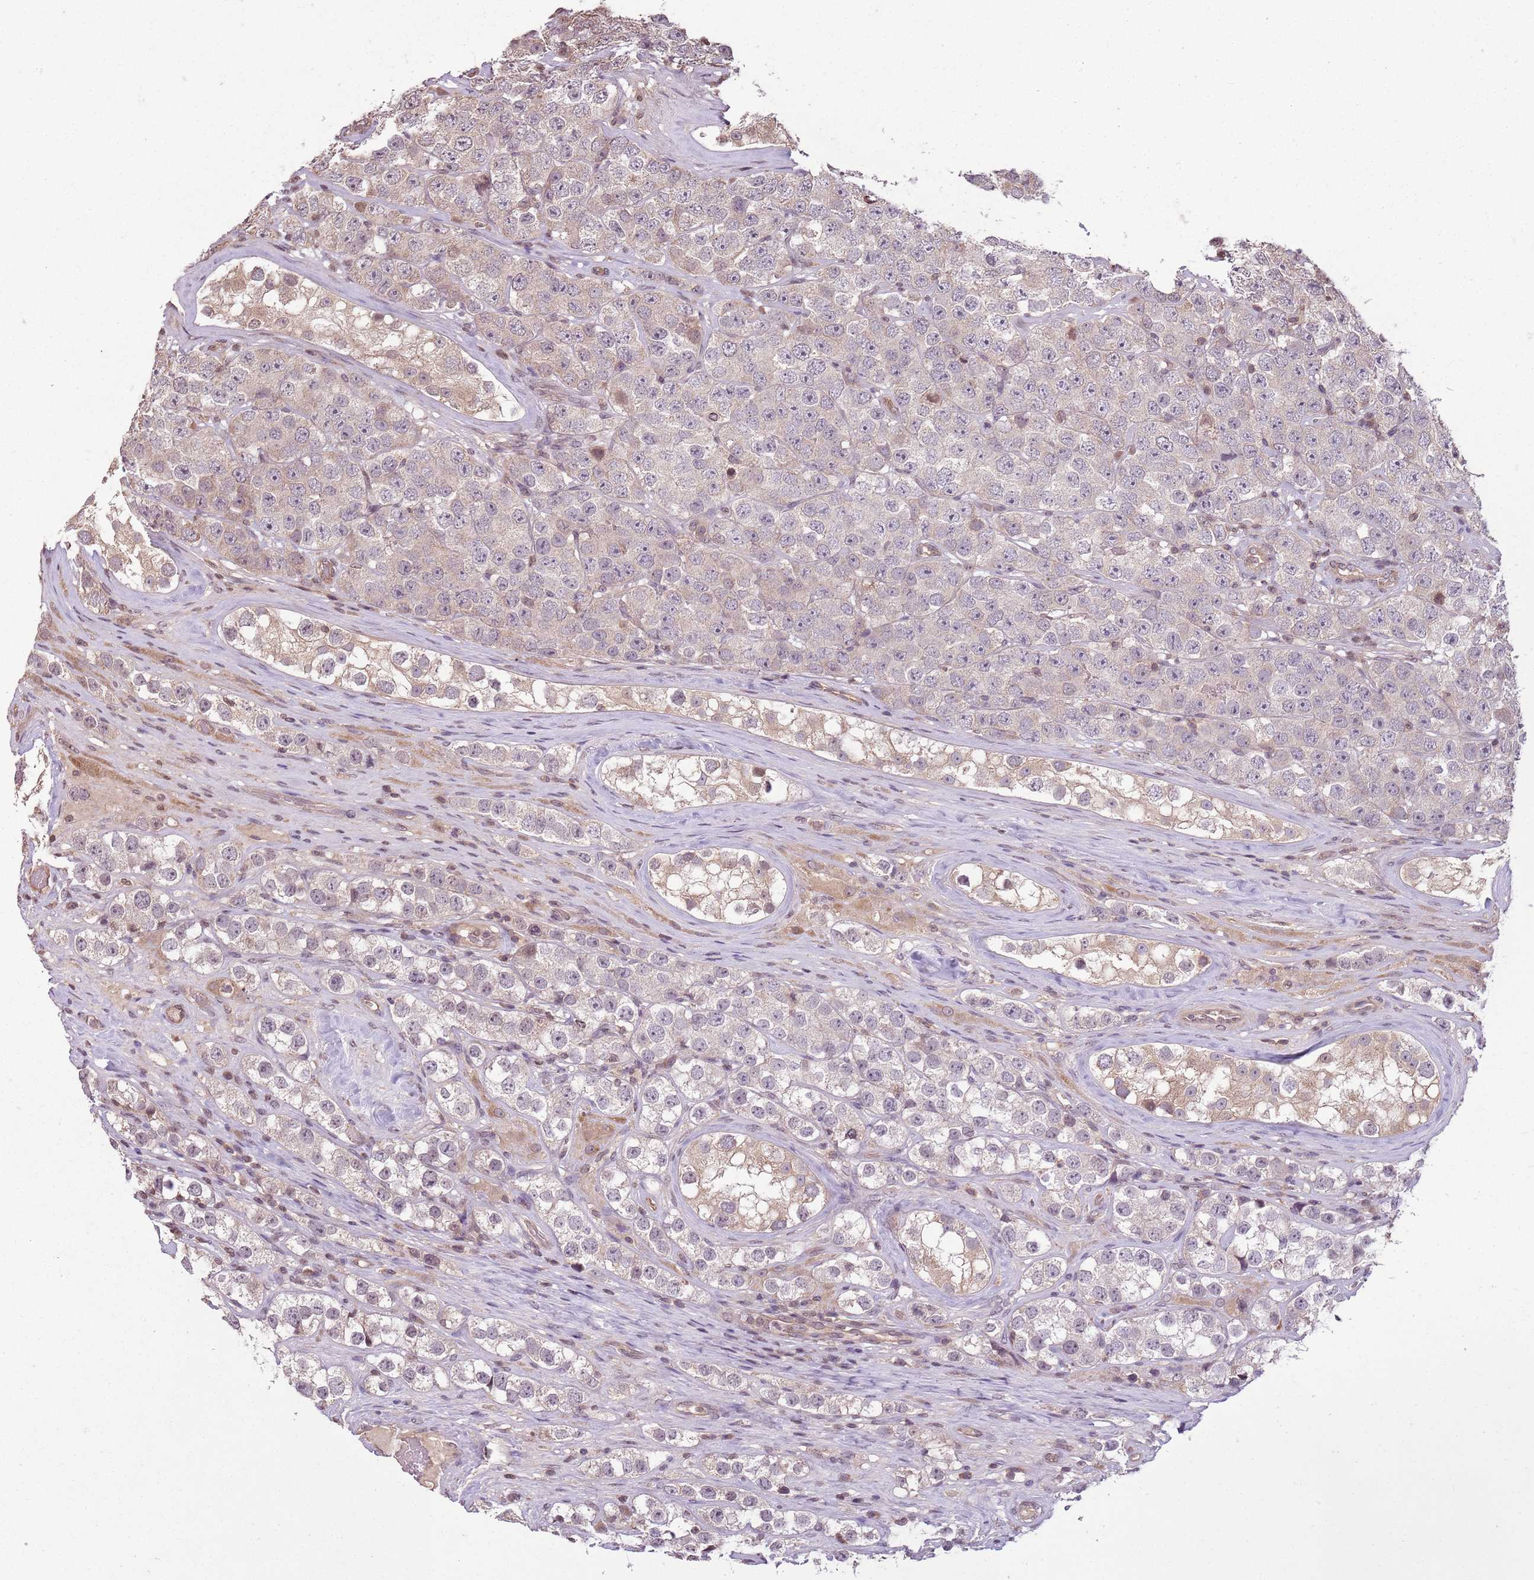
{"staining": {"intensity": "weak", "quantity": "<25%", "location": "cytoplasmic/membranous"}, "tissue": "testis cancer", "cell_type": "Tumor cells", "image_type": "cancer", "snomed": [{"axis": "morphology", "description": "Seminoma, NOS"}, {"axis": "topography", "description": "Testis"}], "caption": "Immunohistochemical staining of human testis cancer exhibits no significant expression in tumor cells. Nuclei are stained in blue.", "gene": "CAPN9", "patient": {"sex": "male", "age": 28}}